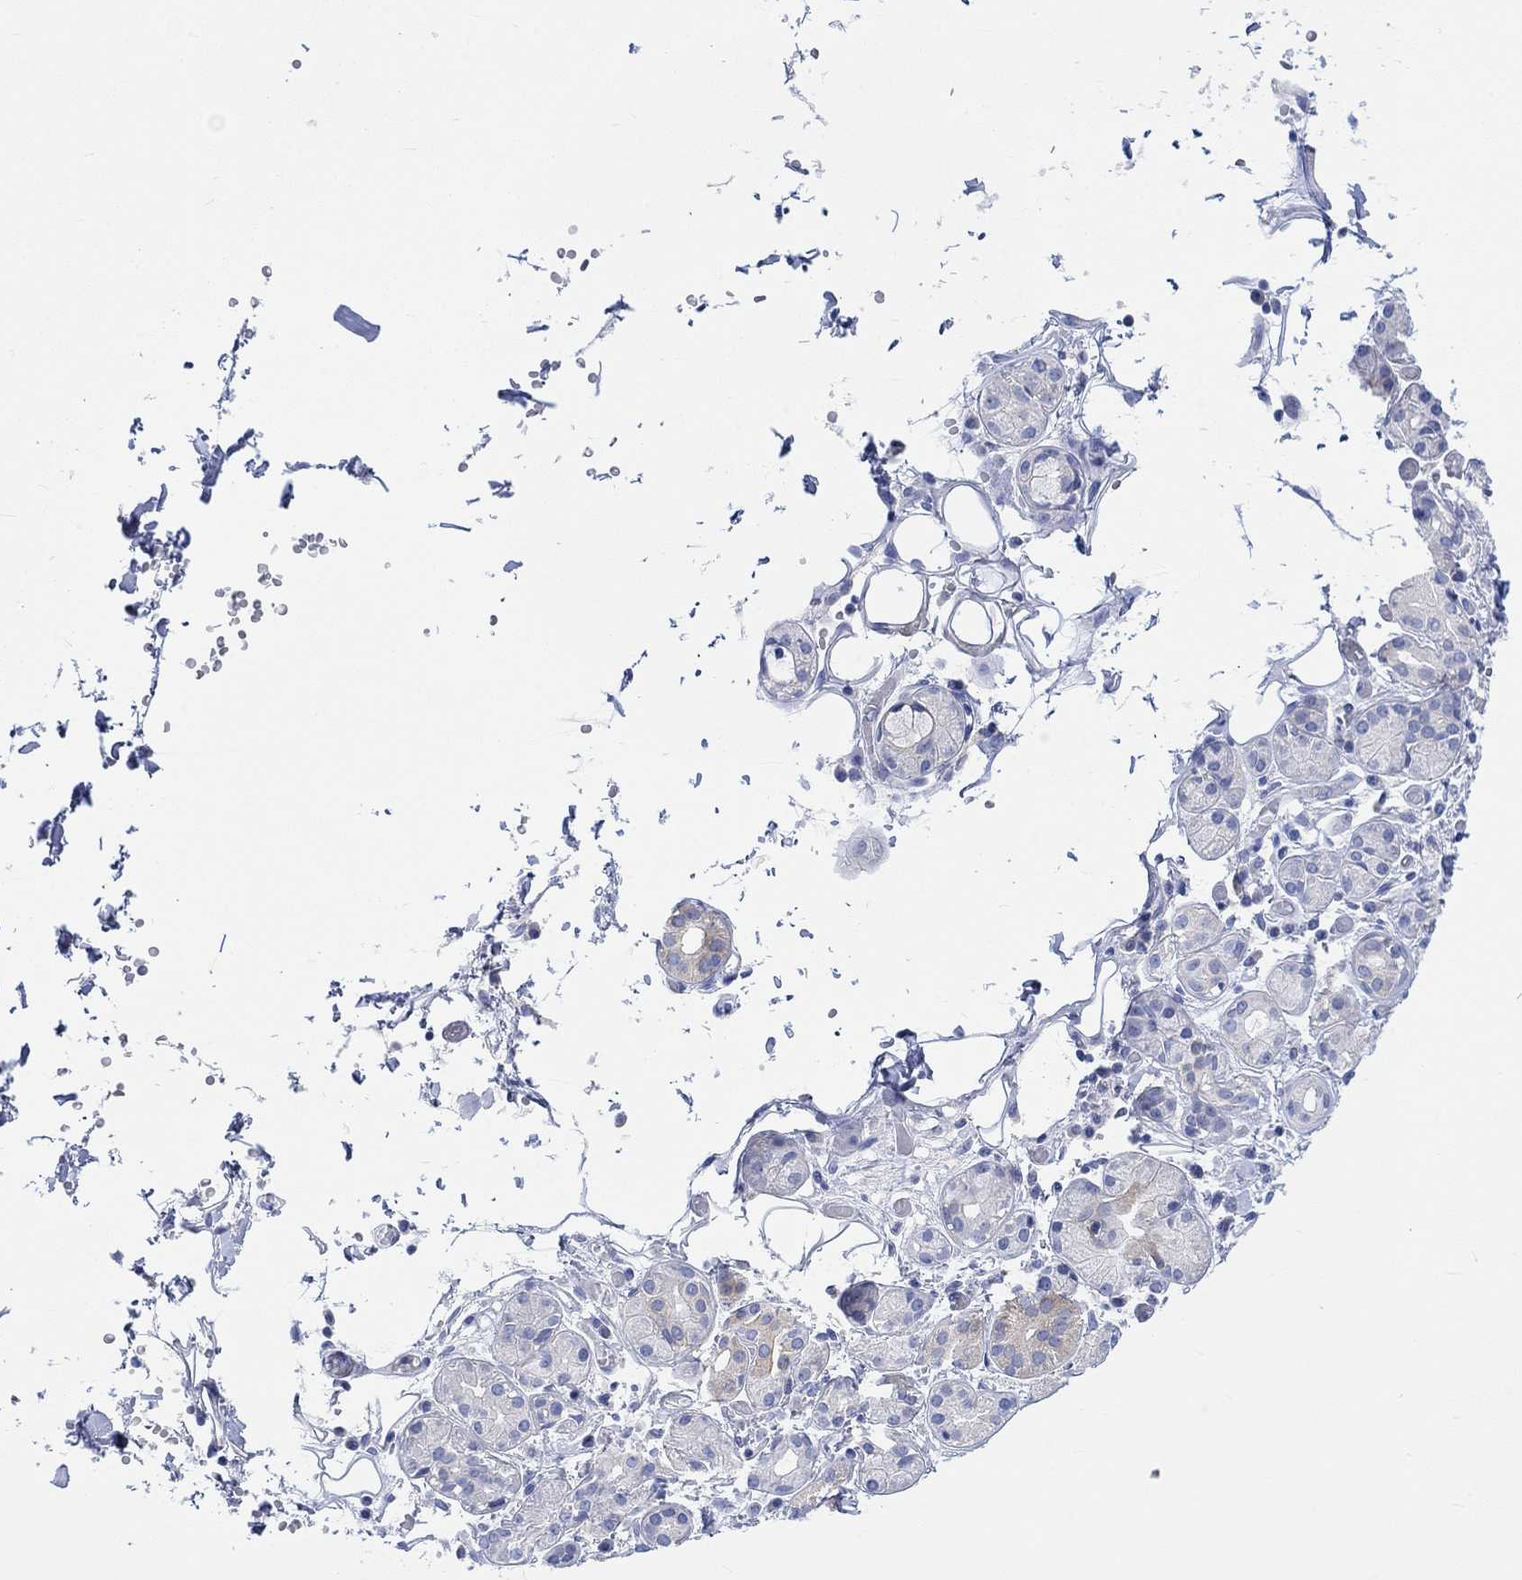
{"staining": {"intensity": "weak", "quantity": "<25%", "location": "cytoplasmic/membranous"}, "tissue": "salivary gland", "cell_type": "Glandular cells", "image_type": "normal", "snomed": [{"axis": "morphology", "description": "Normal tissue, NOS"}, {"axis": "topography", "description": "Salivary gland"}, {"axis": "topography", "description": "Peripheral nerve tissue"}], "caption": "This micrograph is of normal salivary gland stained with immunohistochemistry to label a protein in brown with the nuclei are counter-stained blue. There is no positivity in glandular cells.", "gene": "REEP6", "patient": {"sex": "male", "age": 71}}